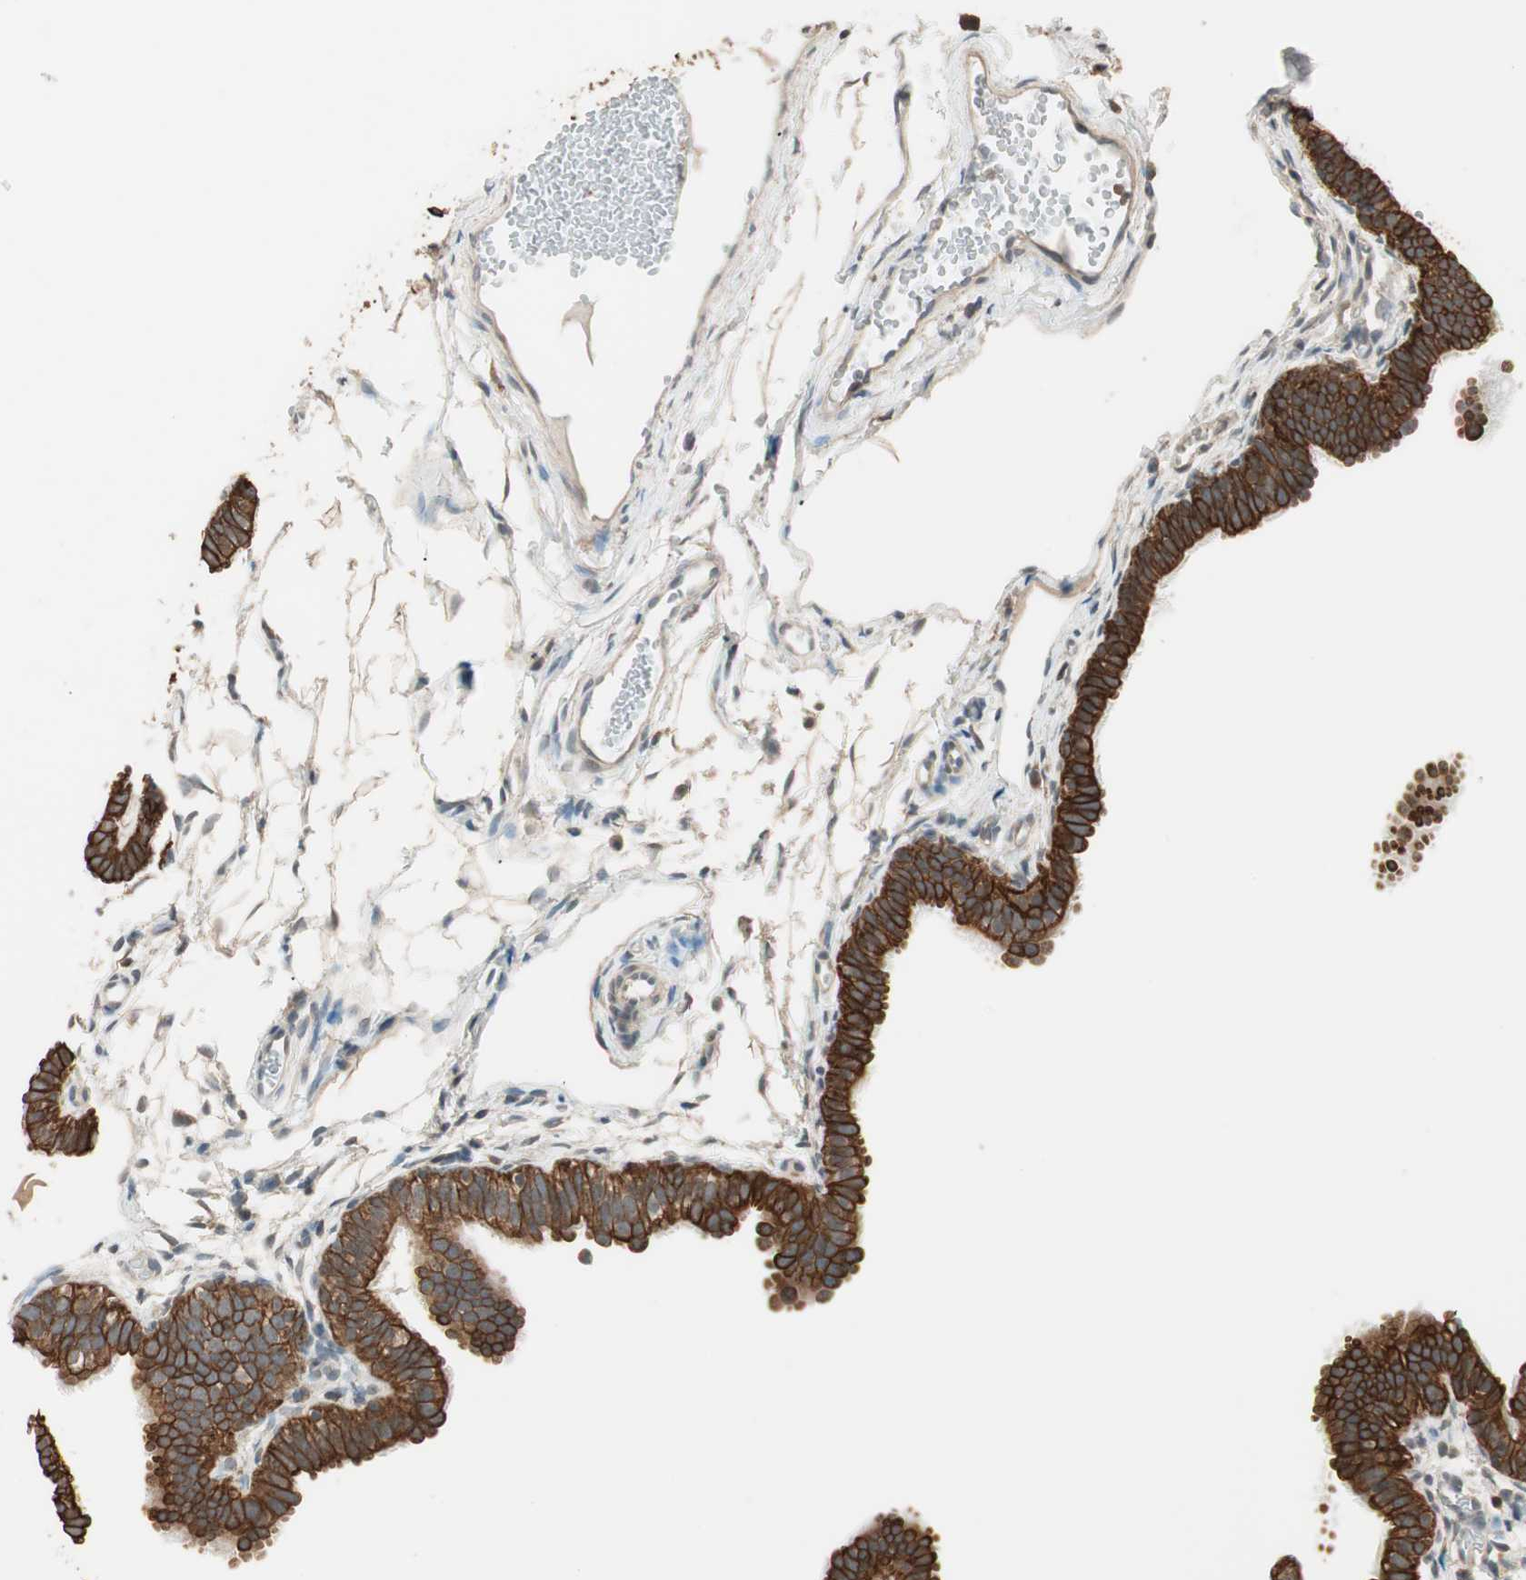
{"staining": {"intensity": "strong", "quantity": ">75%", "location": "cytoplasmic/membranous"}, "tissue": "fallopian tube", "cell_type": "Glandular cells", "image_type": "normal", "snomed": [{"axis": "morphology", "description": "Normal tissue, NOS"}, {"axis": "topography", "description": "Fallopian tube"}, {"axis": "topography", "description": "Placenta"}], "caption": "Strong cytoplasmic/membranous positivity for a protein is appreciated in approximately >75% of glandular cells of benign fallopian tube using IHC.", "gene": "TRIM21", "patient": {"sex": "female", "age": 34}}